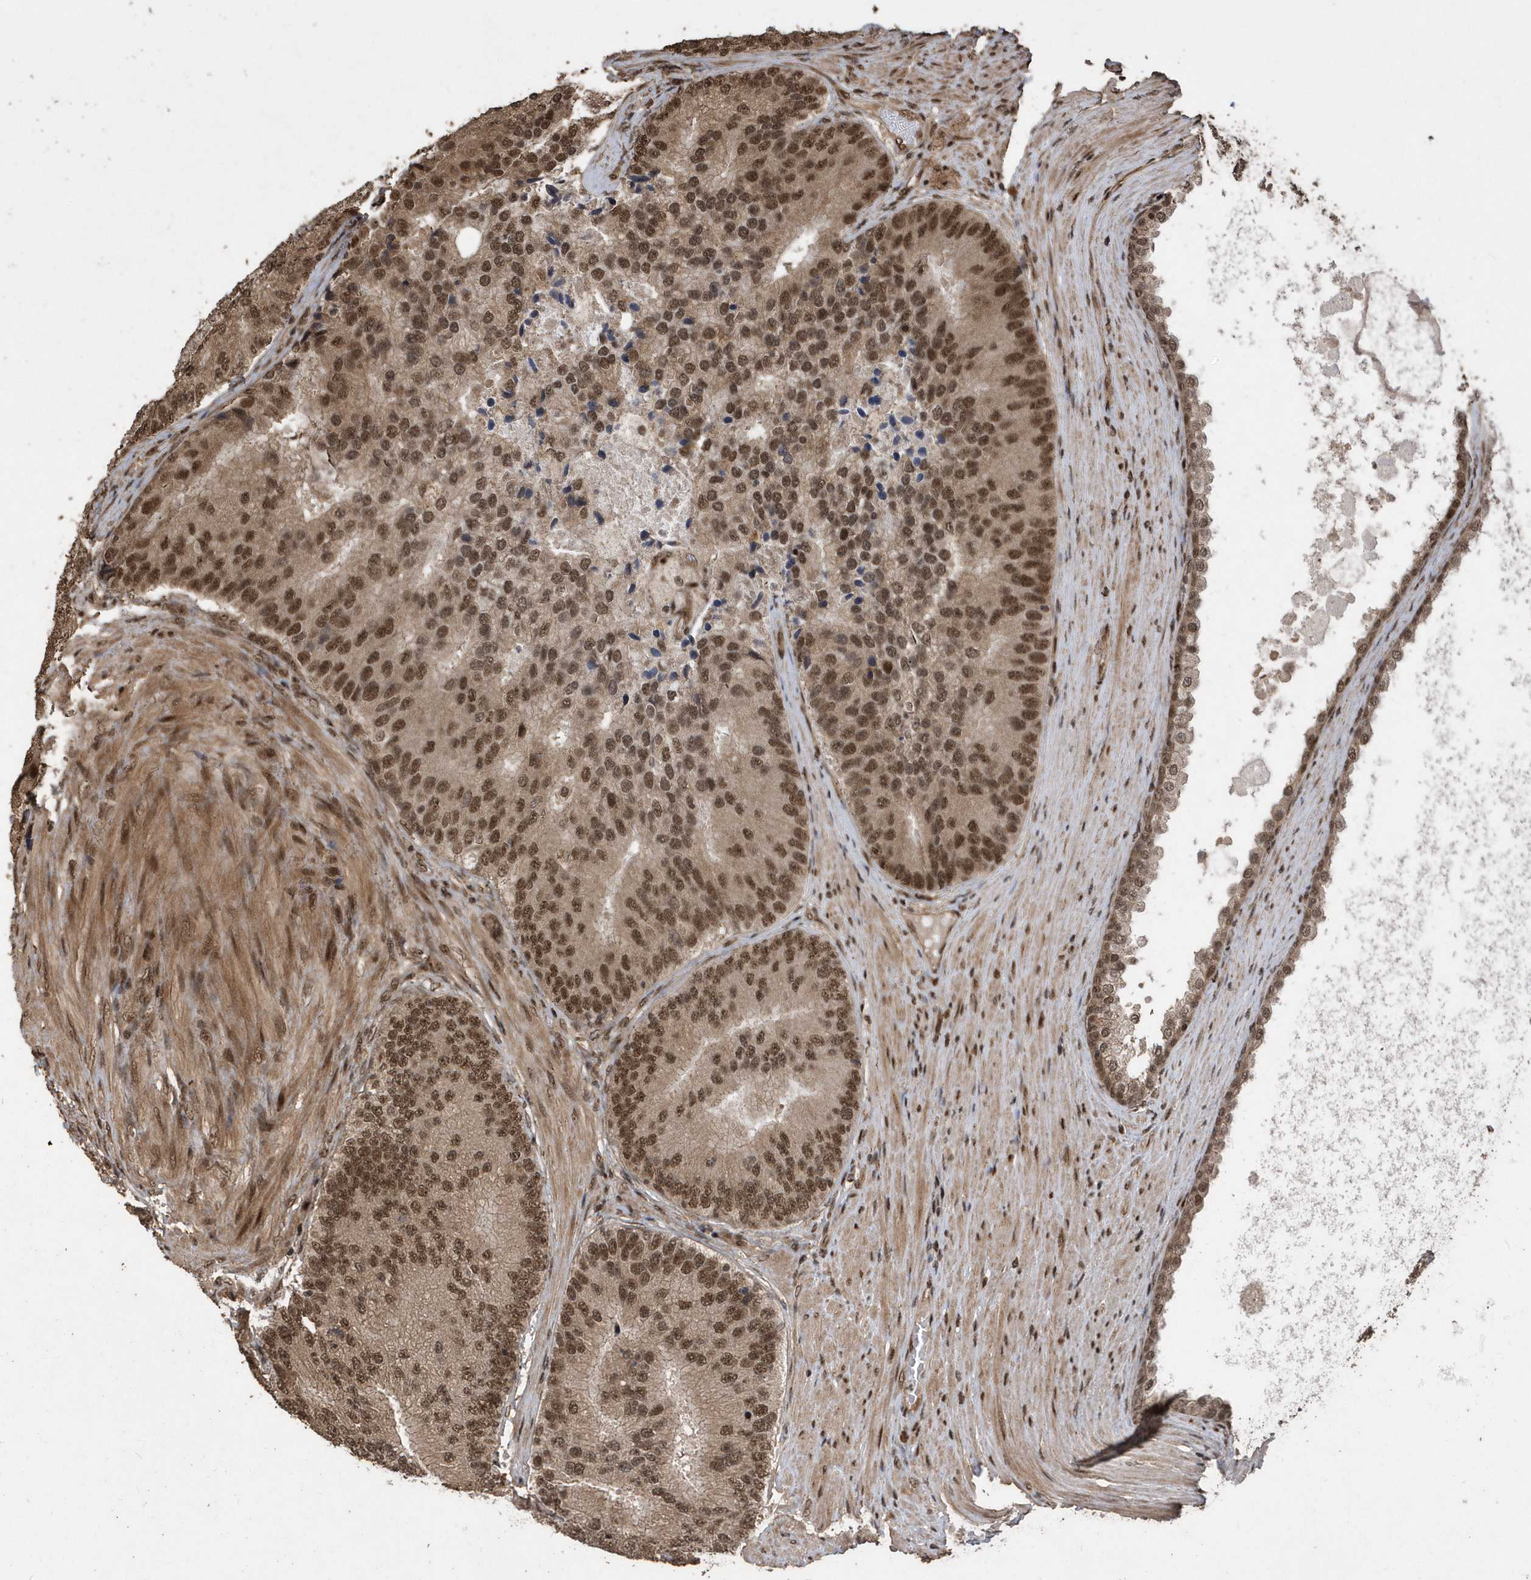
{"staining": {"intensity": "moderate", "quantity": ">75%", "location": "nuclear"}, "tissue": "prostate cancer", "cell_type": "Tumor cells", "image_type": "cancer", "snomed": [{"axis": "morphology", "description": "Adenocarcinoma, High grade"}, {"axis": "topography", "description": "Prostate"}], "caption": "Brown immunohistochemical staining in prostate cancer (adenocarcinoma (high-grade)) reveals moderate nuclear staining in about >75% of tumor cells.", "gene": "INTS12", "patient": {"sex": "male", "age": 70}}